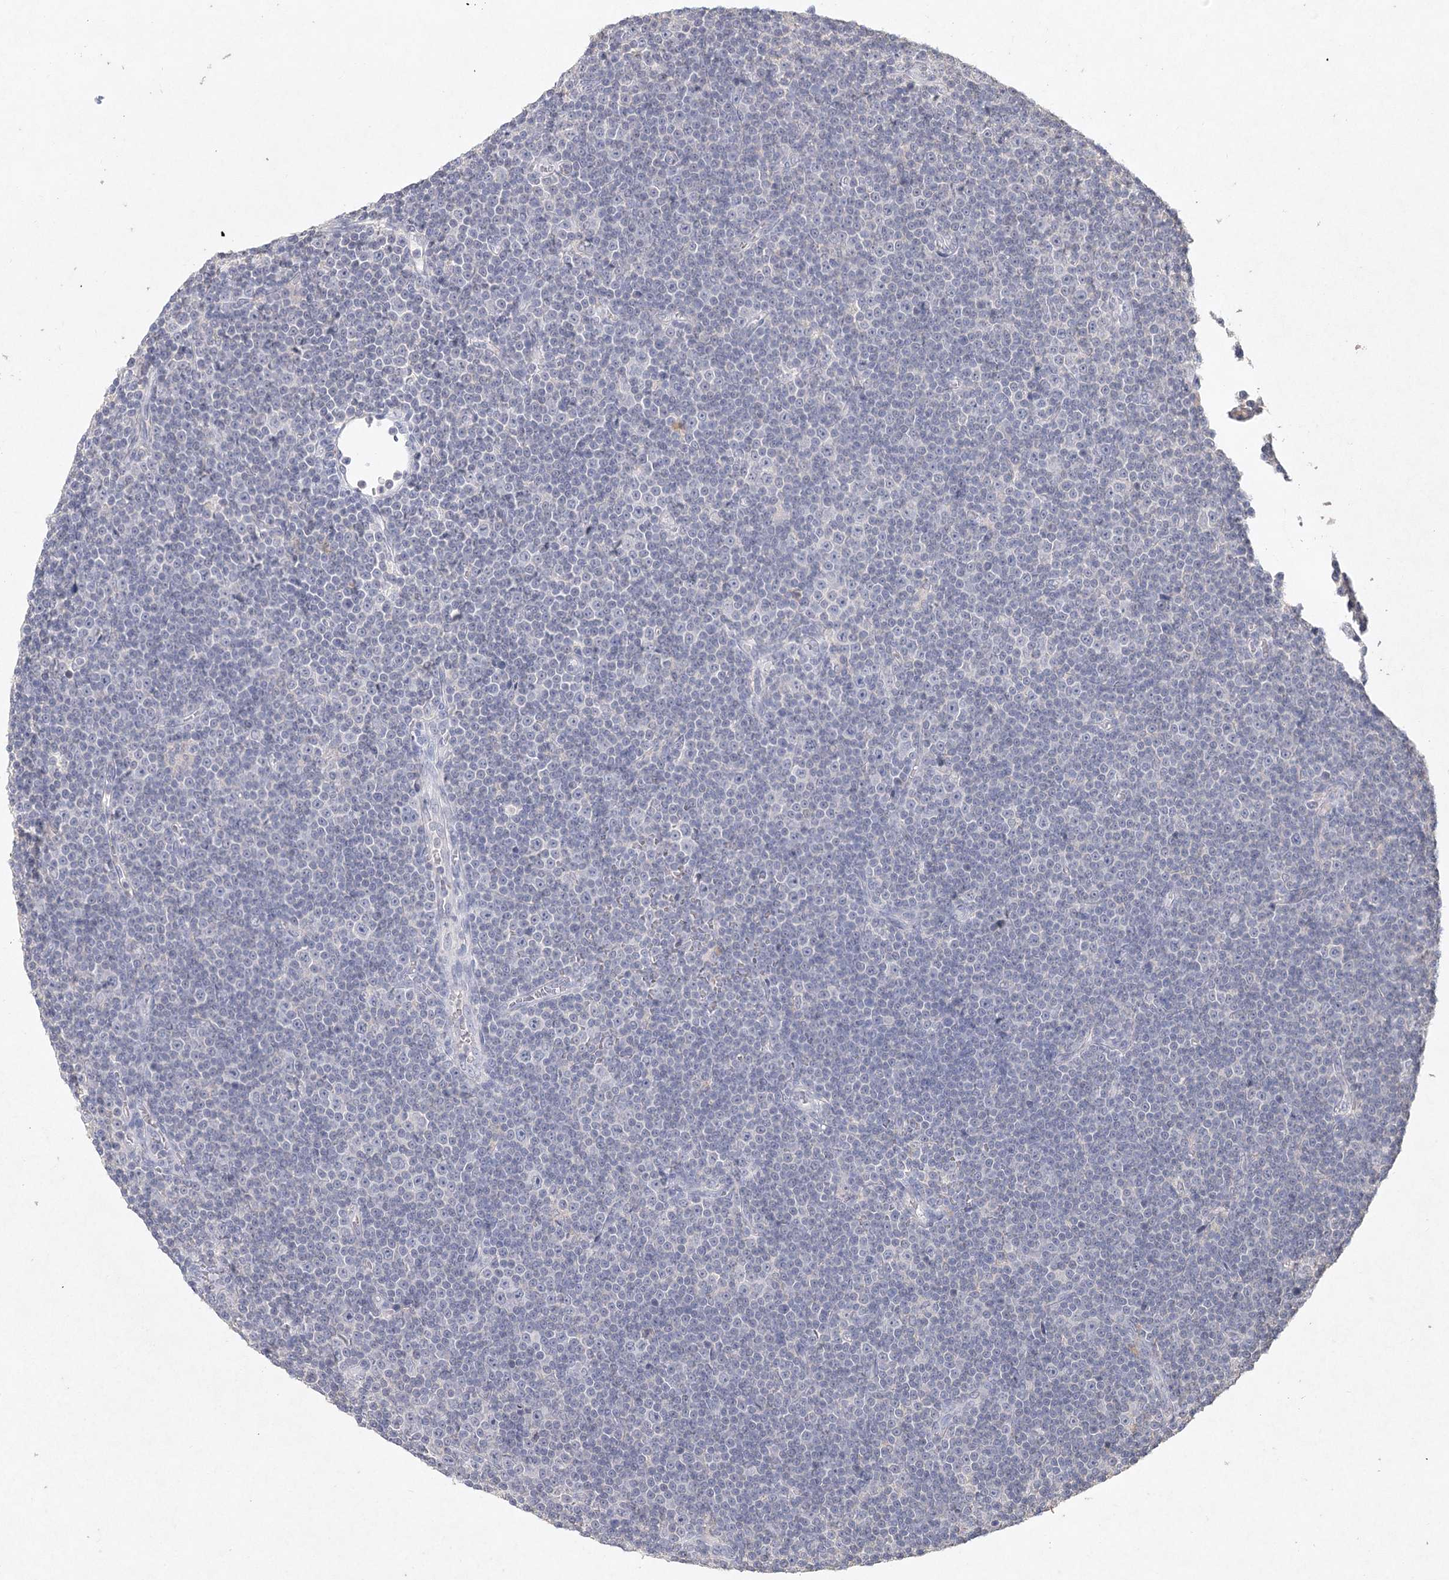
{"staining": {"intensity": "negative", "quantity": "none", "location": "none"}, "tissue": "lymphoma", "cell_type": "Tumor cells", "image_type": "cancer", "snomed": [{"axis": "morphology", "description": "Malignant lymphoma, non-Hodgkin's type, Low grade"}, {"axis": "topography", "description": "Lymph node"}], "caption": "An immunohistochemistry histopathology image of malignant lymphoma, non-Hodgkin's type (low-grade) is shown. There is no staining in tumor cells of malignant lymphoma, non-Hodgkin's type (low-grade). Nuclei are stained in blue.", "gene": "ARSI", "patient": {"sex": "female", "age": 67}}